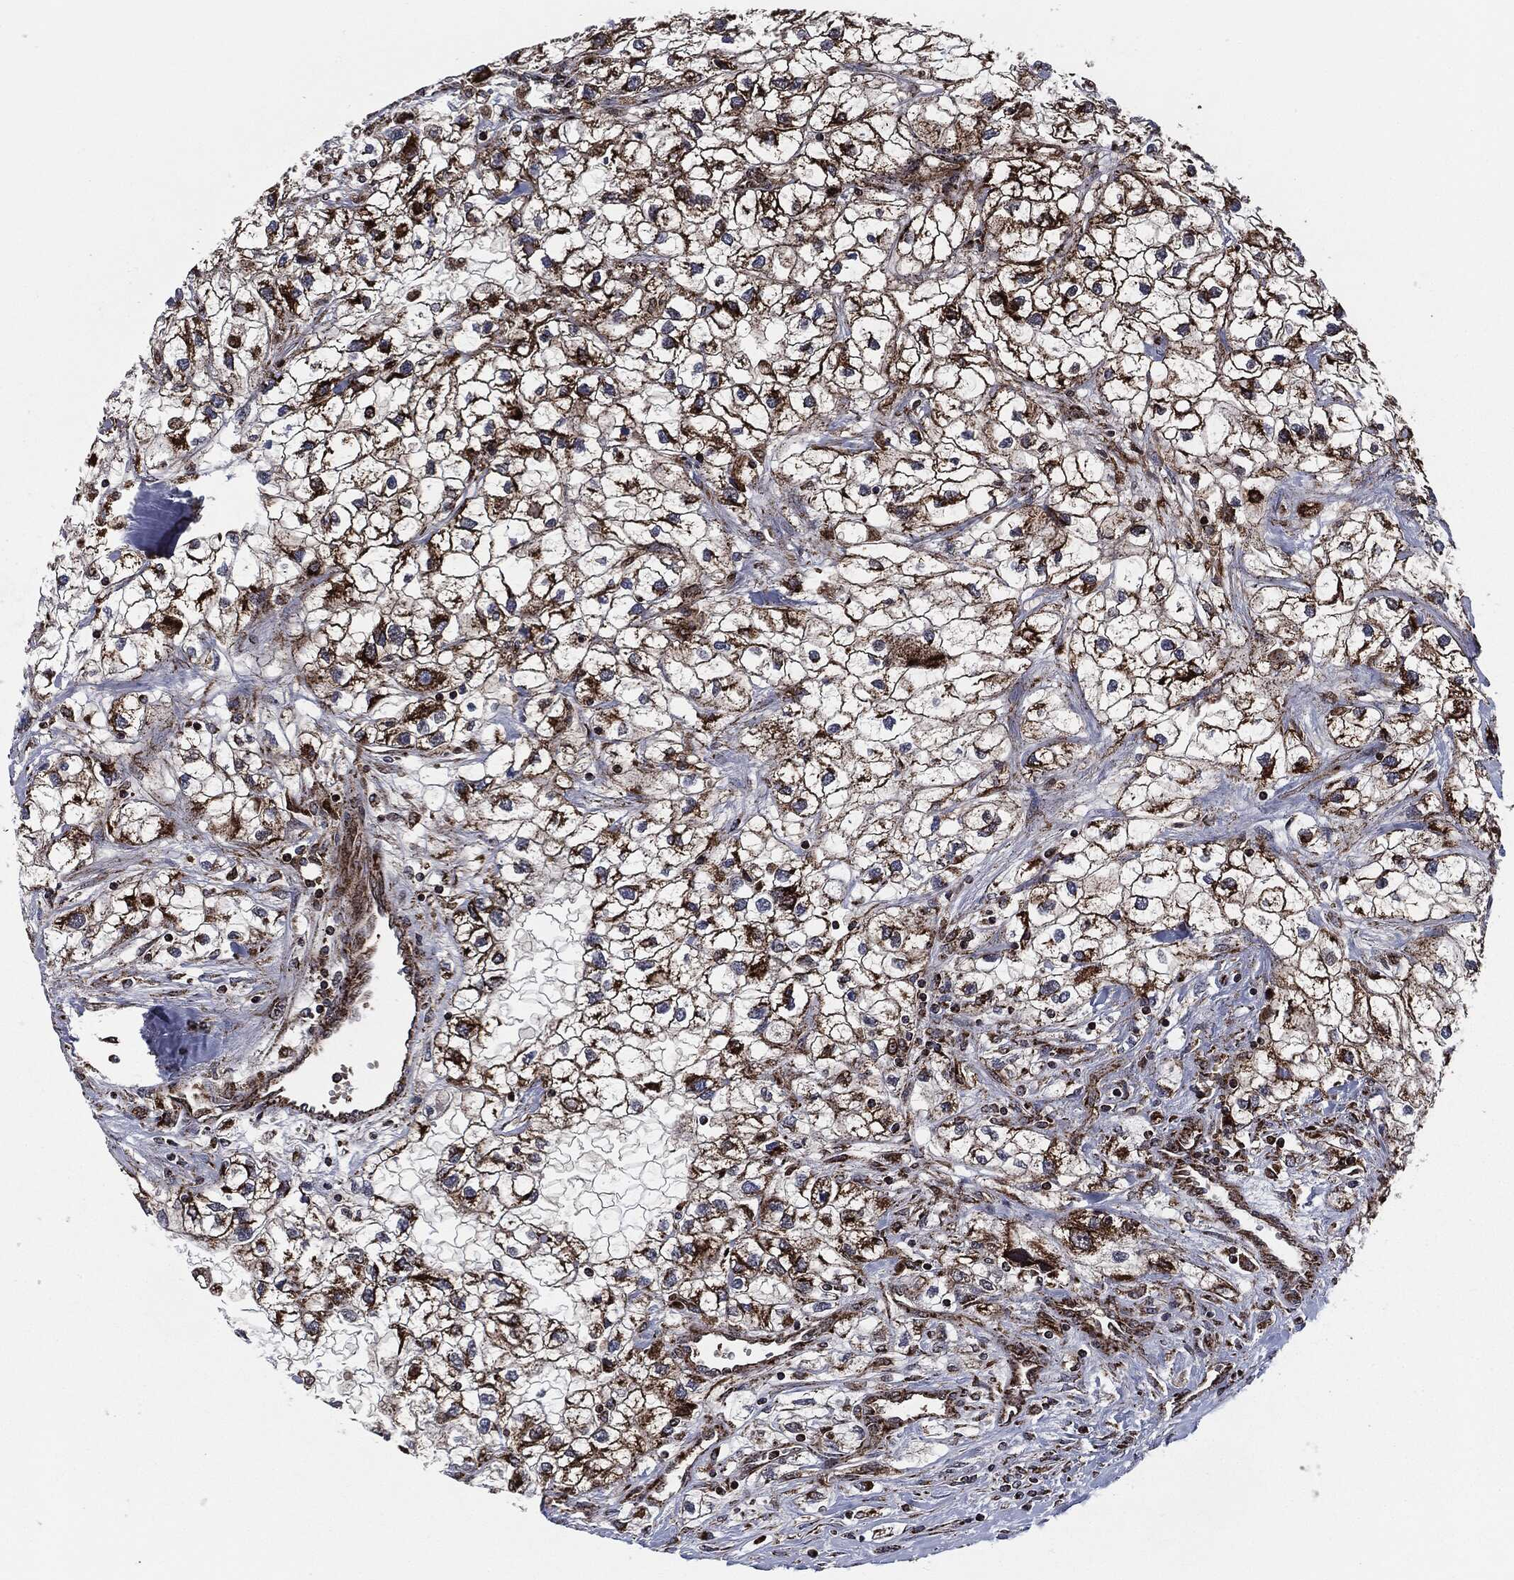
{"staining": {"intensity": "strong", "quantity": "25%-75%", "location": "cytoplasmic/membranous"}, "tissue": "renal cancer", "cell_type": "Tumor cells", "image_type": "cancer", "snomed": [{"axis": "morphology", "description": "Adenocarcinoma, NOS"}, {"axis": "topography", "description": "Kidney"}], "caption": "This image reveals renal cancer stained with immunohistochemistry to label a protein in brown. The cytoplasmic/membranous of tumor cells show strong positivity for the protein. Nuclei are counter-stained blue.", "gene": "FH", "patient": {"sex": "male", "age": 59}}